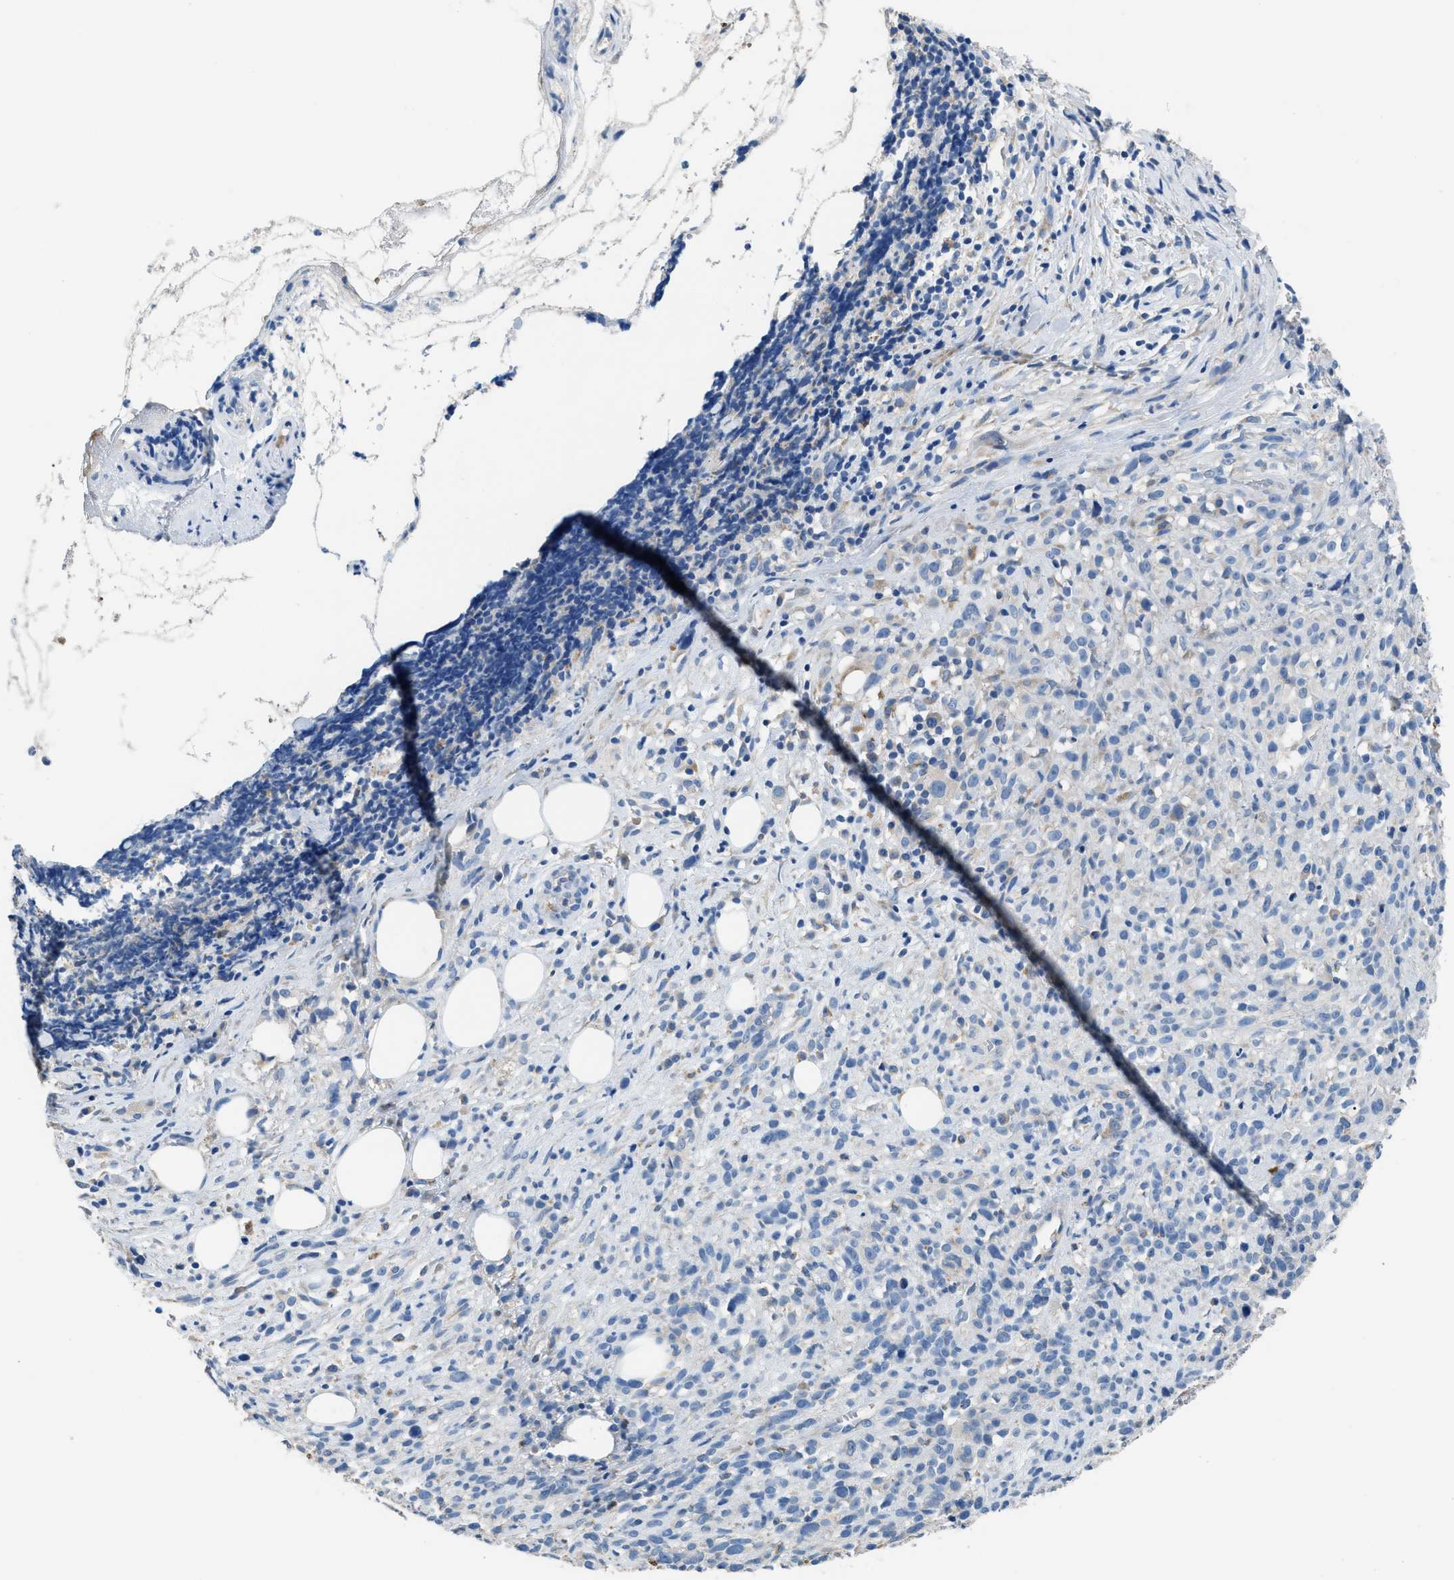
{"staining": {"intensity": "negative", "quantity": "none", "location": "none"}, "tissue": "melanoma", "cell_type": "Tumor cells", "image_type": "cancer", "snomed": [{"axis": "morphology", "description": "Malignant melanoma, NOS"}, {"axis": "topography", "description": "Skin"}], "caption": "A histopathology image of human malignant melanoma is negative for staining in tumor cells.", "gene": "AOAH", "patient": {"sex": "female", "age": 55}}